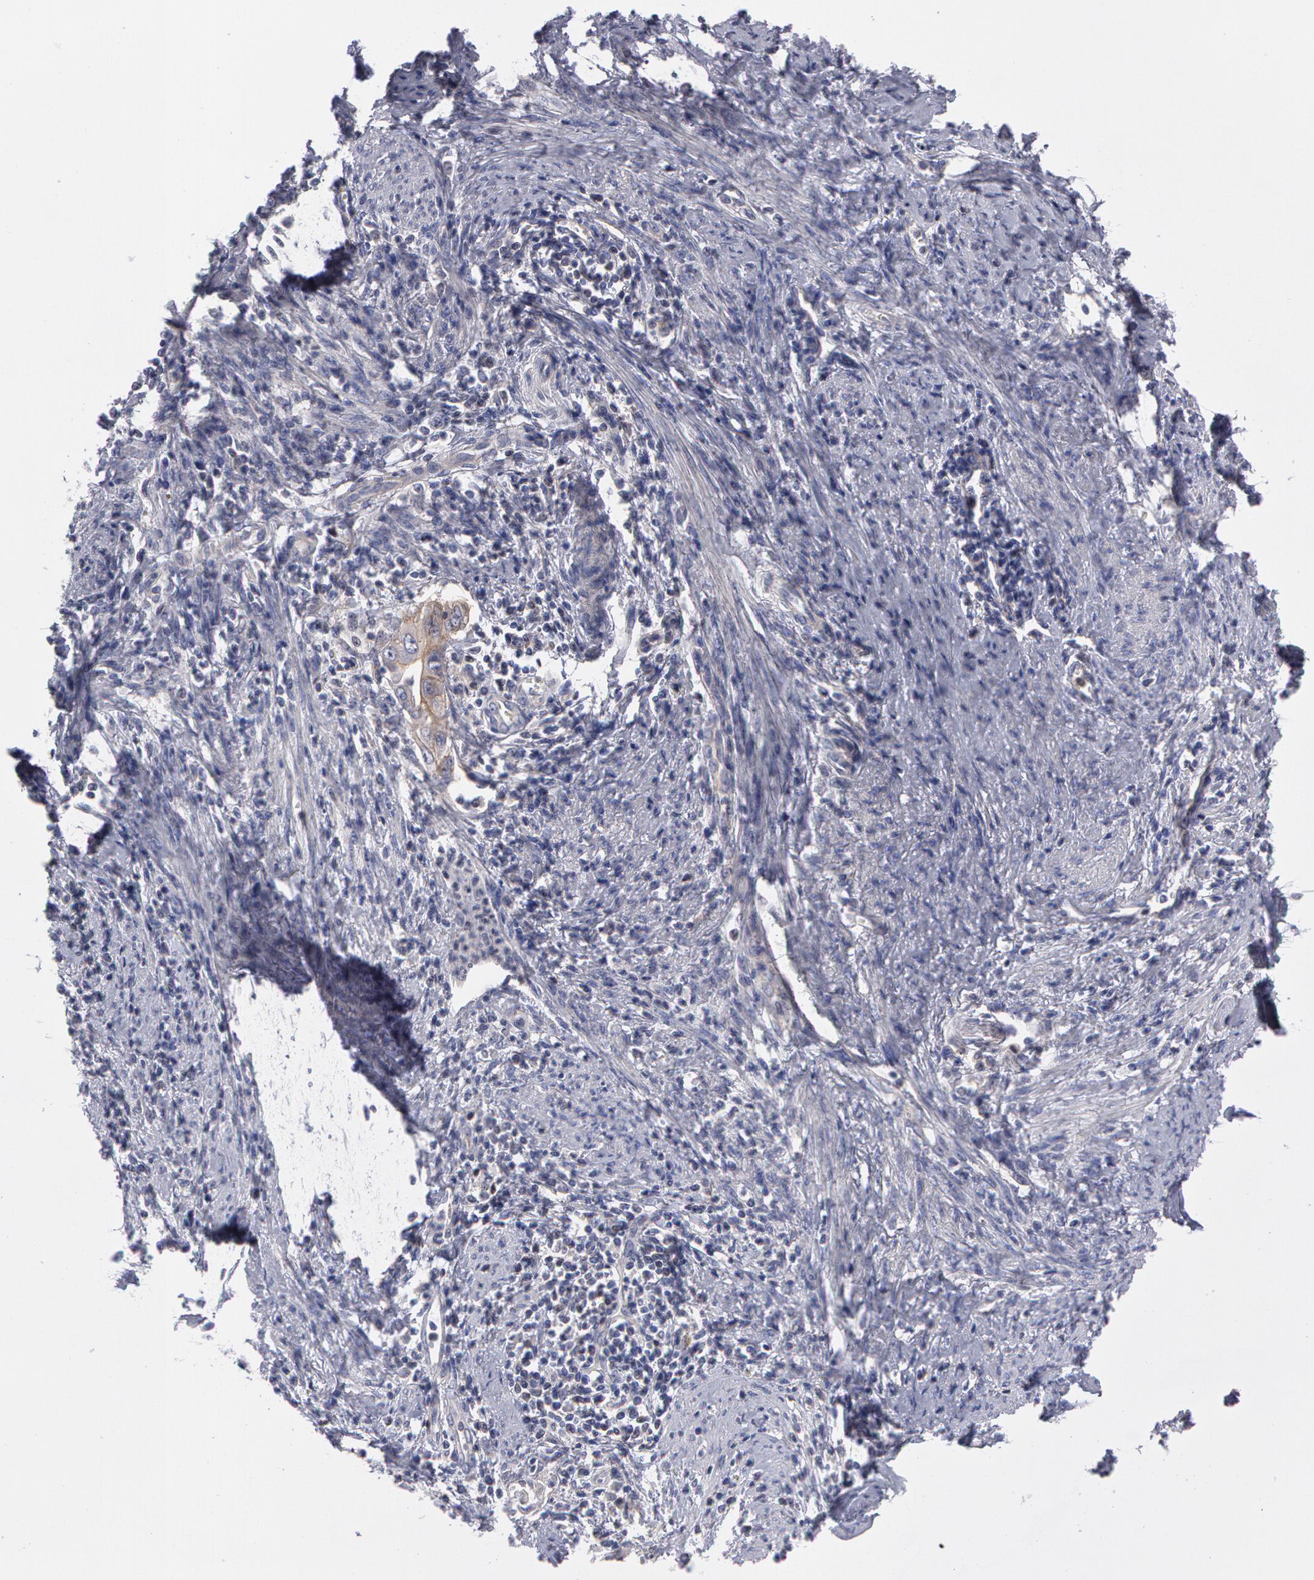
{"staining": {"intensity": "weak", "quantity": ">75%", "location": "cytoplasmic/membranous"}, "tissue": "cervical cancer", "cell_type": "Tumor cells", "image_type": "cancer", "snomed": [{"axis": "morphology", "description": "Normal tissue, NOS"}, {"axis": "morphology", "description": "Adenocarcinoma, NOS"}, {"axis": "topography", "description": "Cervix"}], "caption": "An immunohistochemistry (IHC) photomicrograph of tumor tissue is shown. Protein staining in brown labels weak cytoplasmic/membranous positivity in cervical cancer within tumor cells. The staining was performed using DAB to visualize the protein expression in brown, while the nuclei were stained in blue with hematoxylin (Magnification: 20x).", "gene": "ERBB2", "patient": {"sex": "female", "age": 34}}